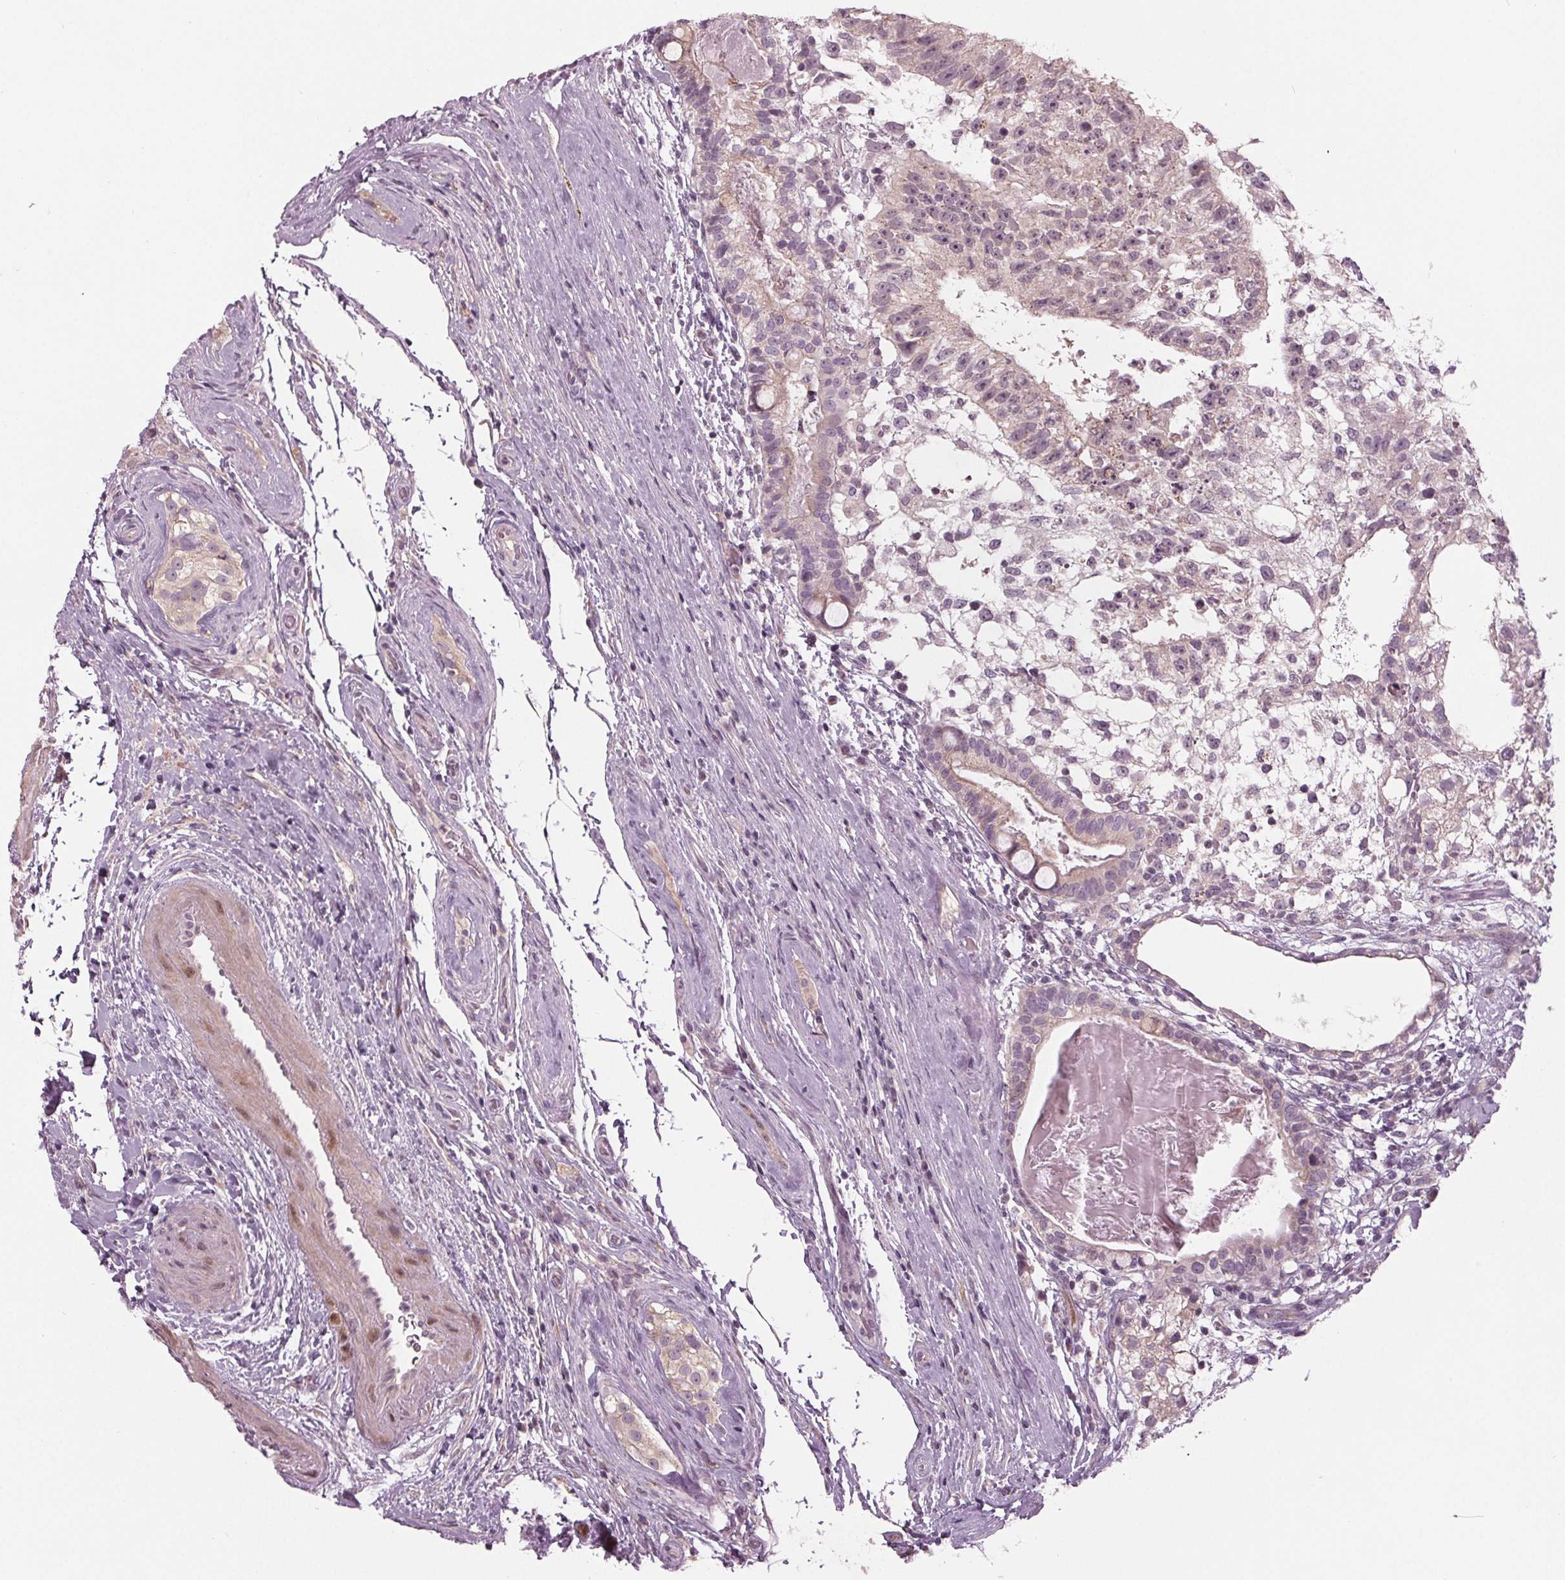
{"staining": {"intensity": "negative", "quantity": "none", "location": "none"}, "tissue": "testis cancer", "cell_type": "Tumor cells", "image_type": "cancer", "snomed": [{"axis": "morphology", "description": "Seminoma, NOS"}, {"axis": "morphology", "description": "Carcinoma, Embryonal, NOS"}, {"axis": "topography", "description": "Testis"}], "caption": "This is an immunohistochemistry image of human testis cancer. There is no staining in tumor cells.", "gene": "ZNF605", "patient": {"sex": "male", "age": 41}}